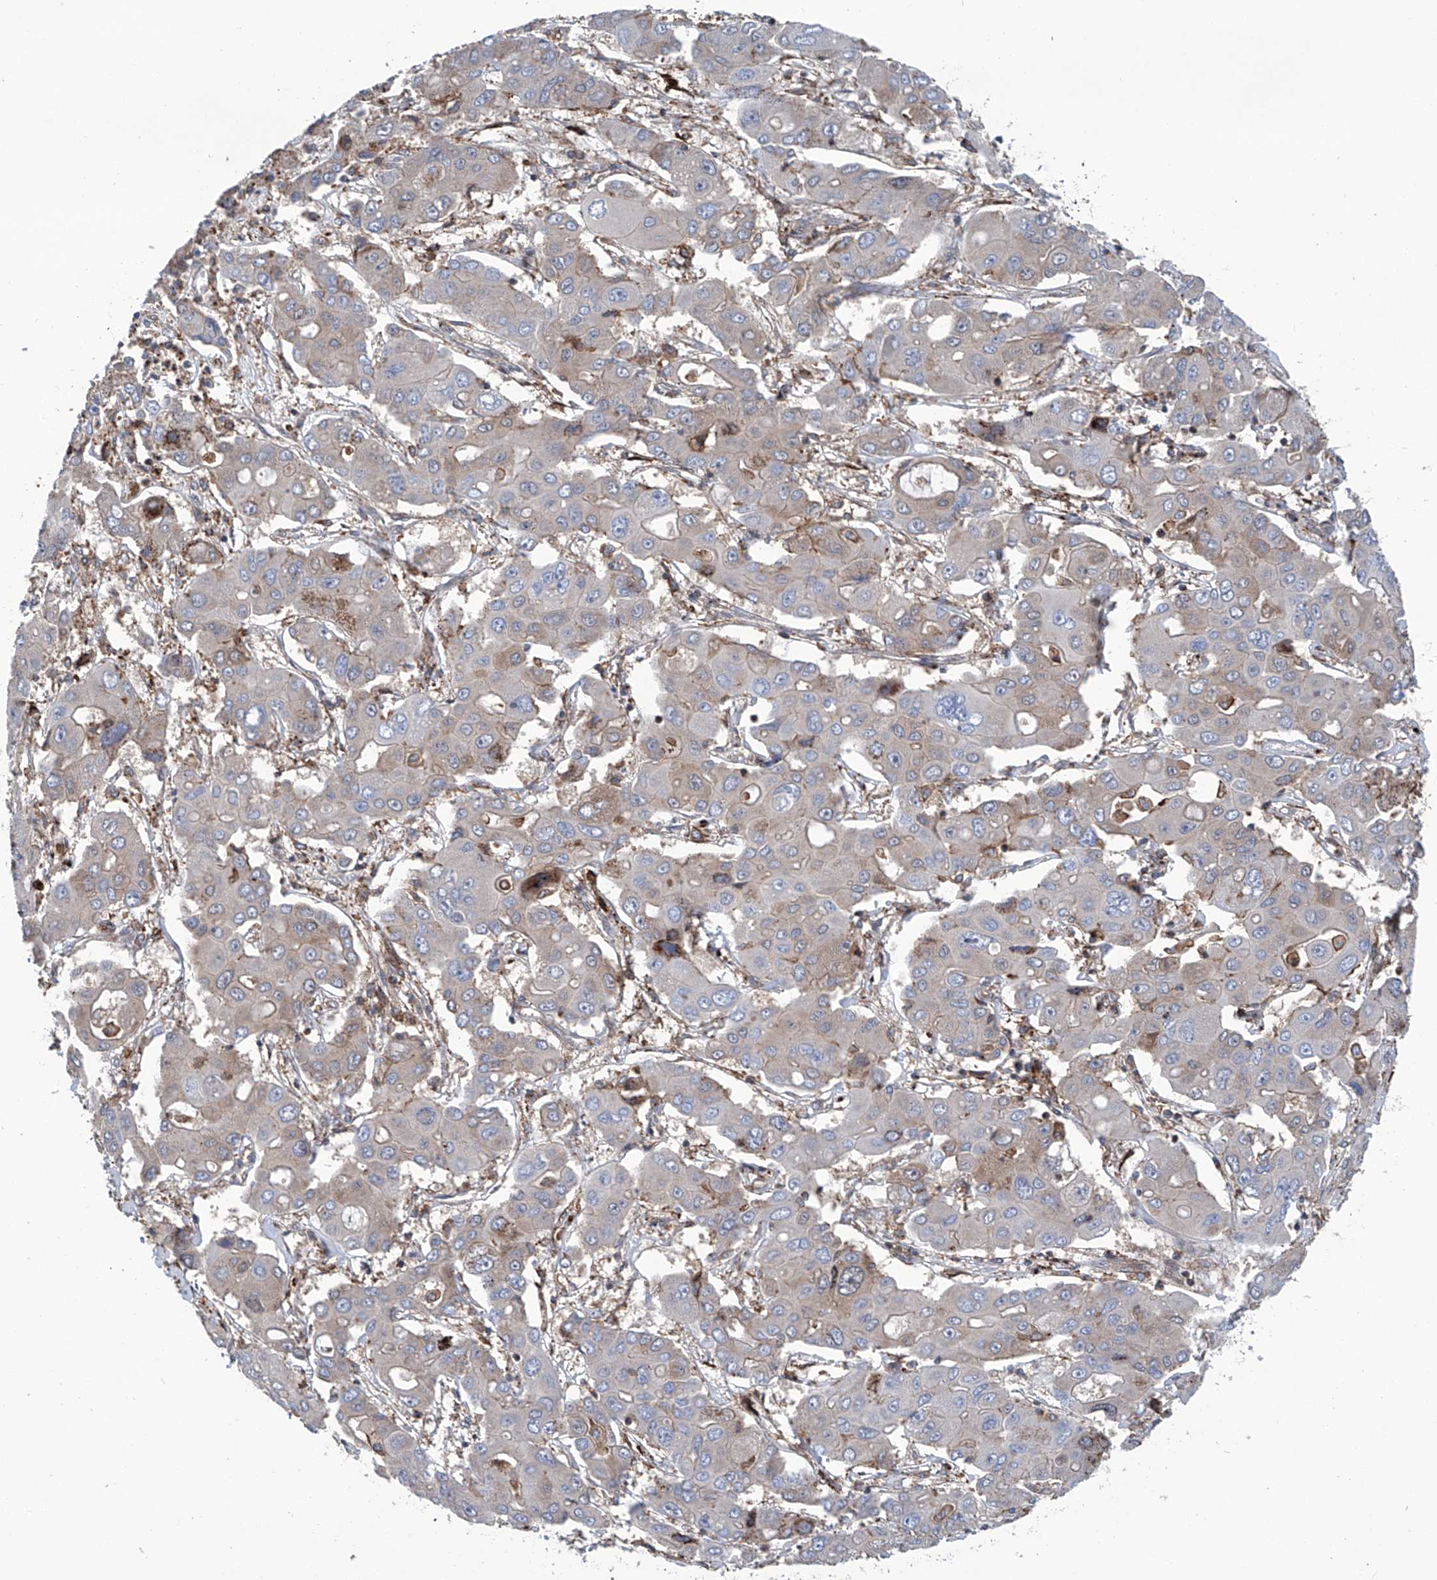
{"staining": {"intensity": "weak", "quantity": "<25%", "location": "cytoplasmic/membranous"}, "tissue": "liver cancer", "cell_type": "Tumor cells", "image_type": "cancer", "snomed": [{"axis": "morphology", "description": "Cholangiocarcinoma"}, {"axis": "topography", "description": "Liver"}], "caption": "Tumor cells are negative for brown protein staining in liver cholangiocarcinoma.", "gene": "SMAP1", "patient": {"sex": "male", "age": 67}}